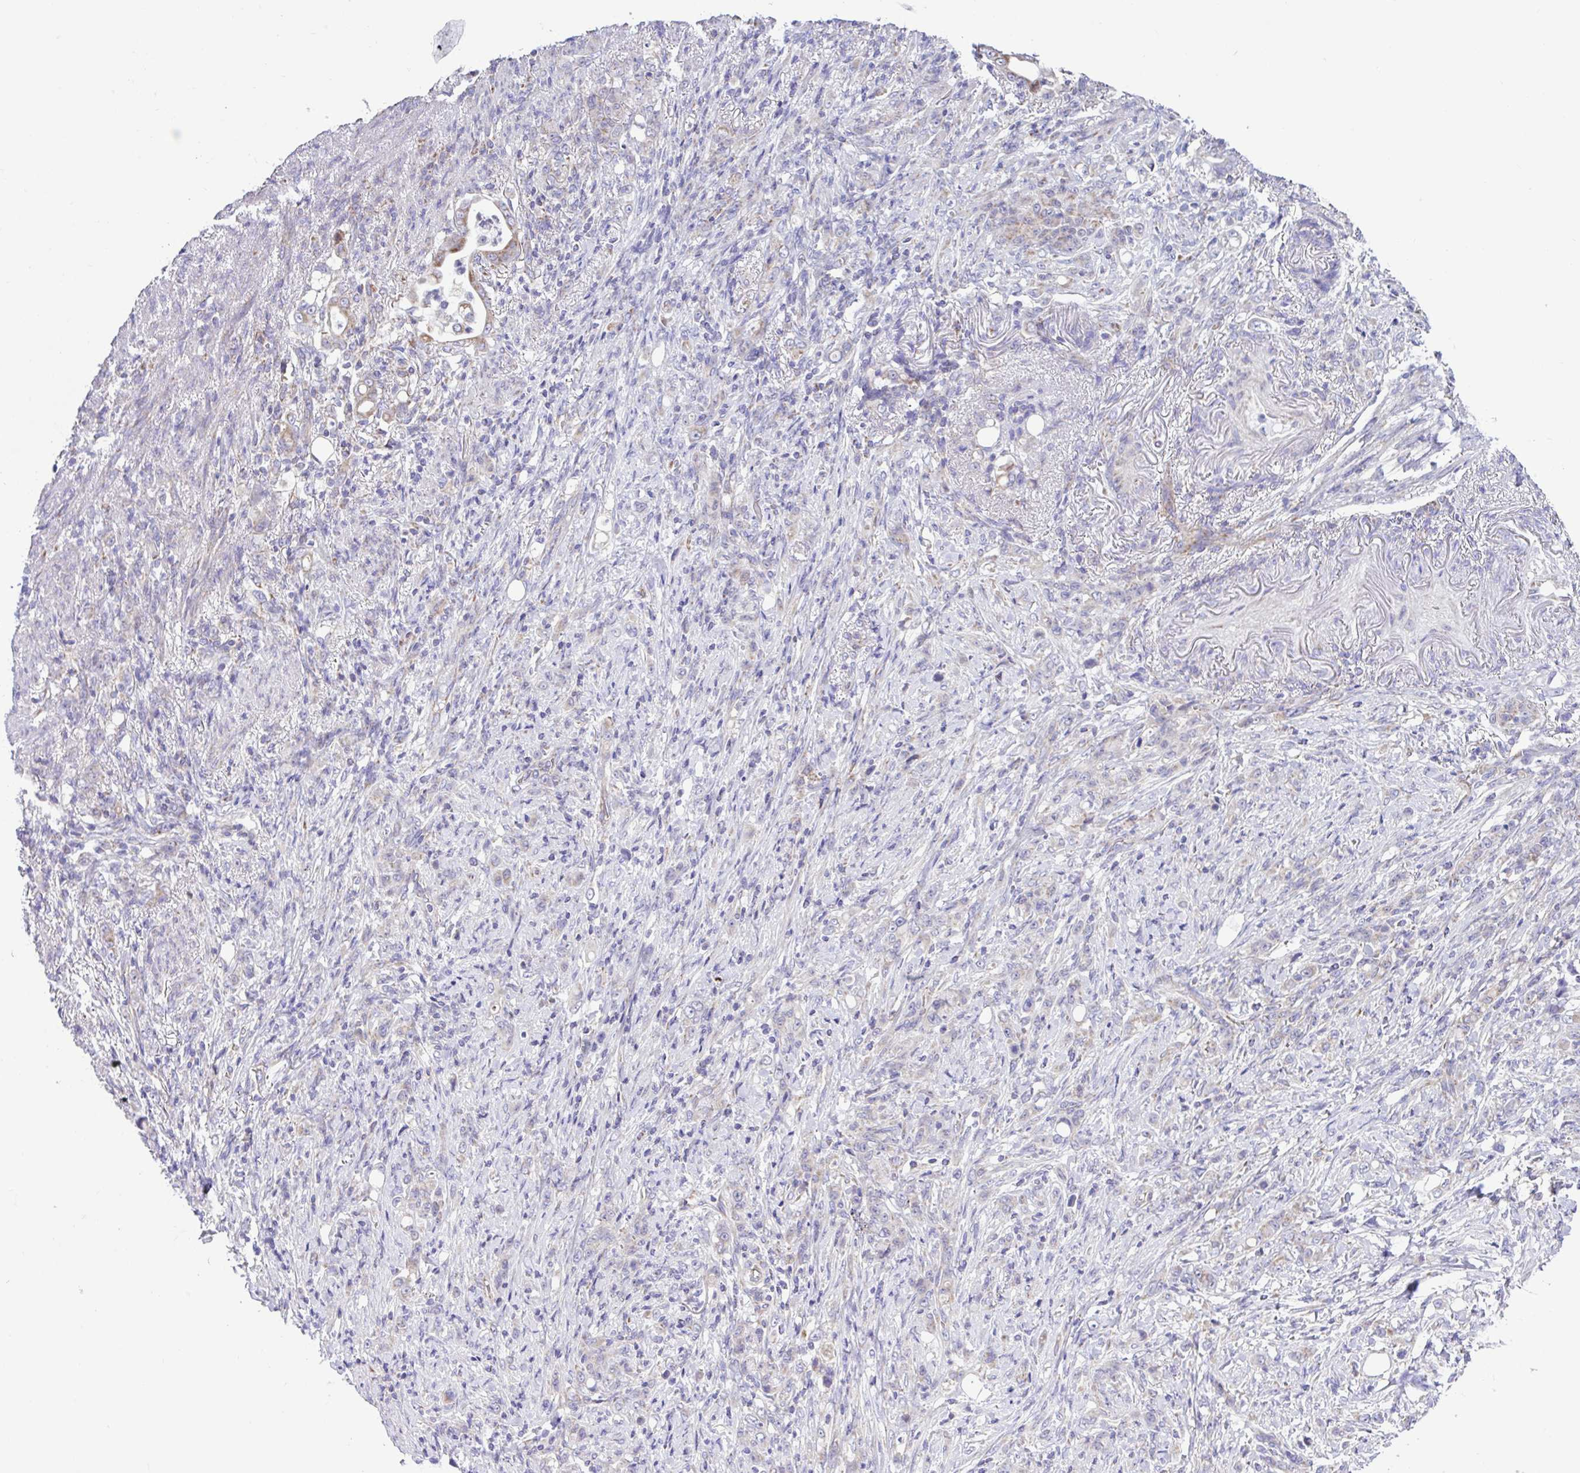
{"staining": {"intensity": "weak", "quantity": "25%-75%", "location": "cytoplasmic/membranous"}, "tissue": "stomach cancer", "cell_type": "Tumor cells", "image_type": "cancer", "snomed": [{"axis": "morphology", "description": "Normal tissue, NOS"}, {"axis": "morphology", "description": "Adenocarcinoma, NOS"}, {"axis": "topography", "description": "Stomach"}], "caption": "Adenocarcinoma (stomach) tissue shows weak cytoplasmic/membranous positivity in about 25%-75% of tumor cells, visualized by immunohistochemistry.", "gene": "NDUFS2", "patient": {"sex": "female", "age": 79}}